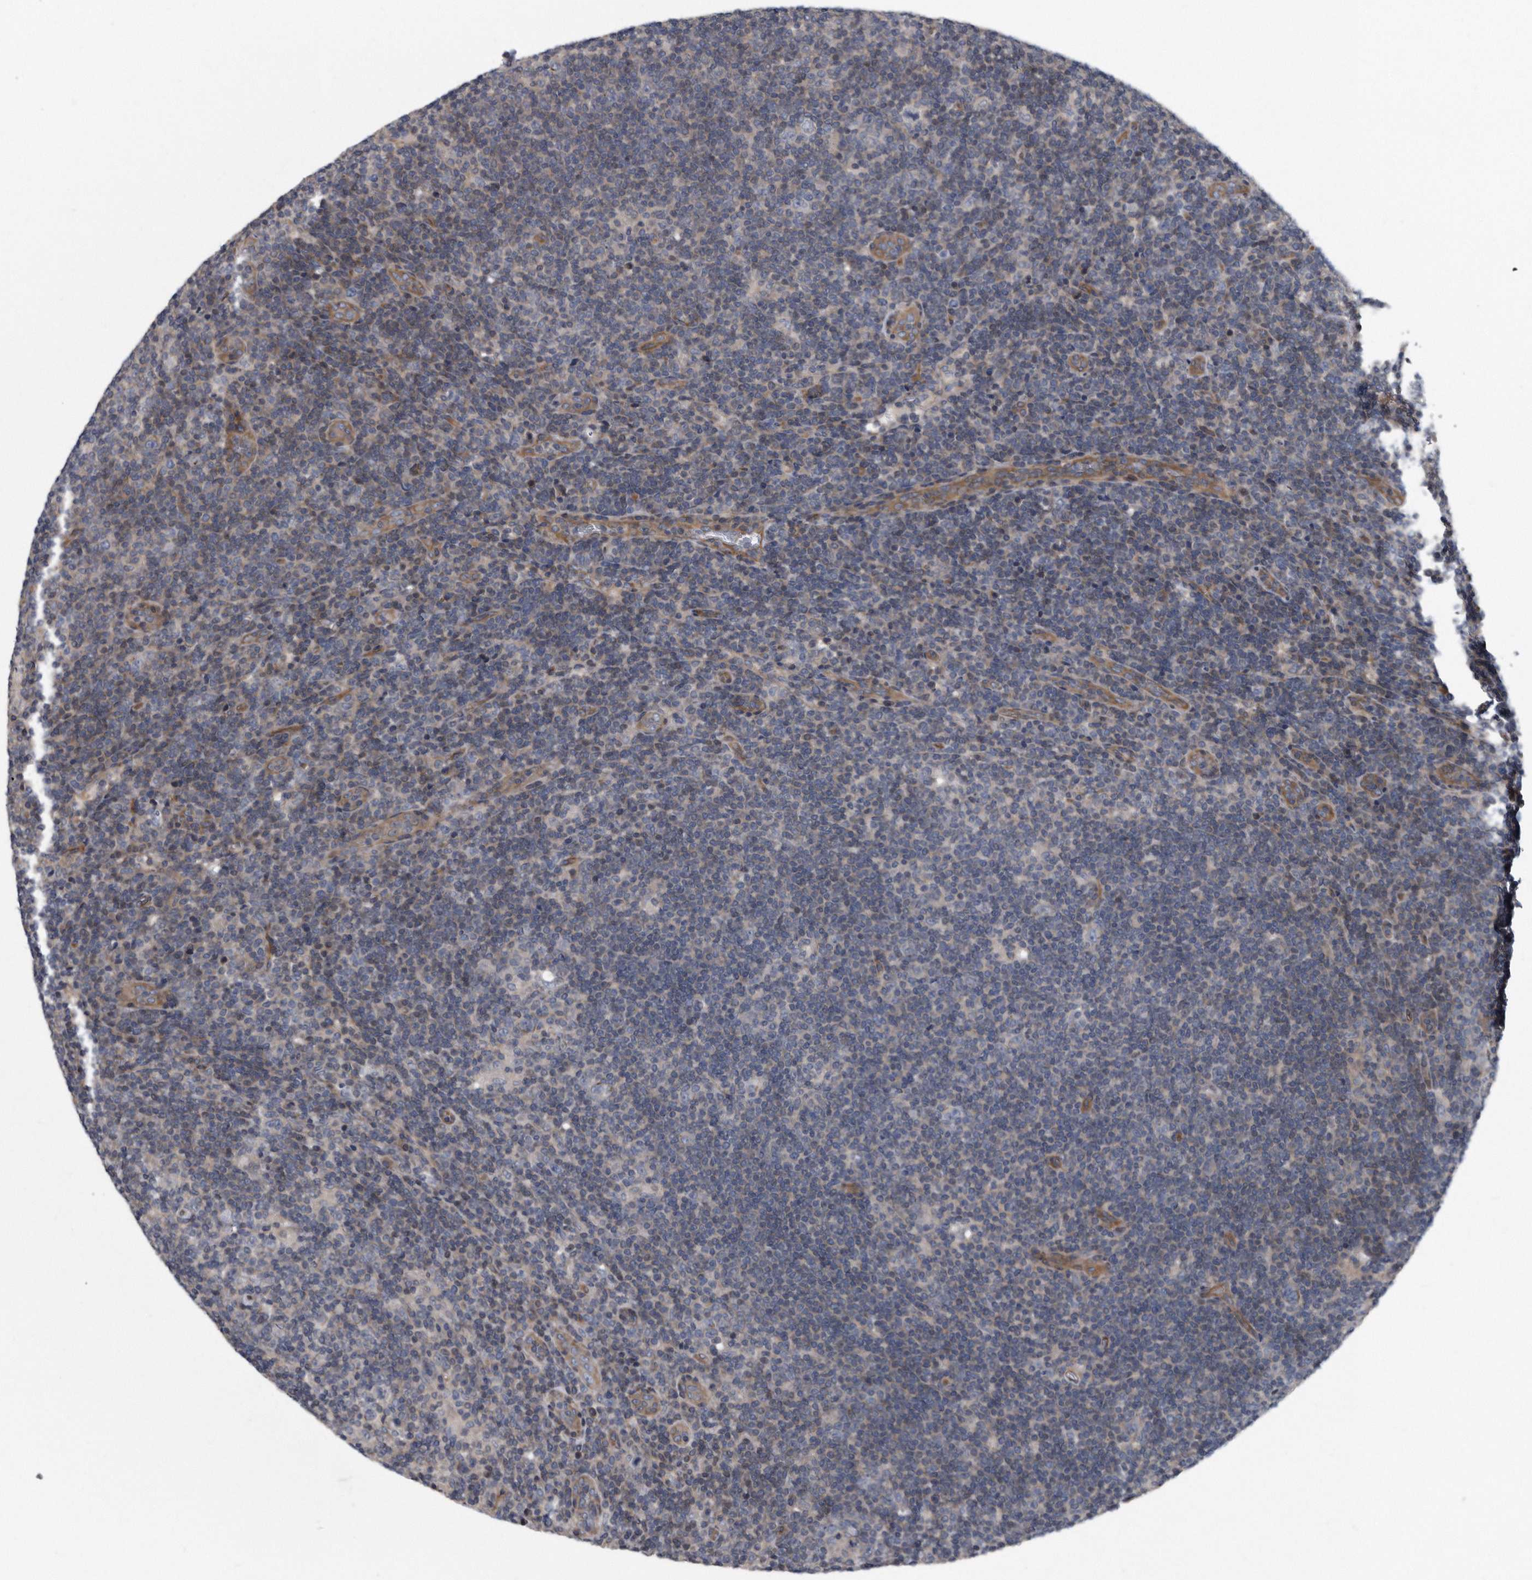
{"staining": {"intensity": "negative", "quantity": "none", "location": "none"}, "tissue": "lymphoma", "cell_type": "Tumor cells", "image_type": "cancer", "snomed": [{"axis": "morphology", "description": "Hodgkin's disease, NOS"}, {"axis": "topography", "description": "Lymph node"}], "caption": "This is an immunohistochemistry image of lymphoma. There is no positivity in tumor cells.", "gene": "ARMCX1", "patient": {"sex": "female", "age": 57}}